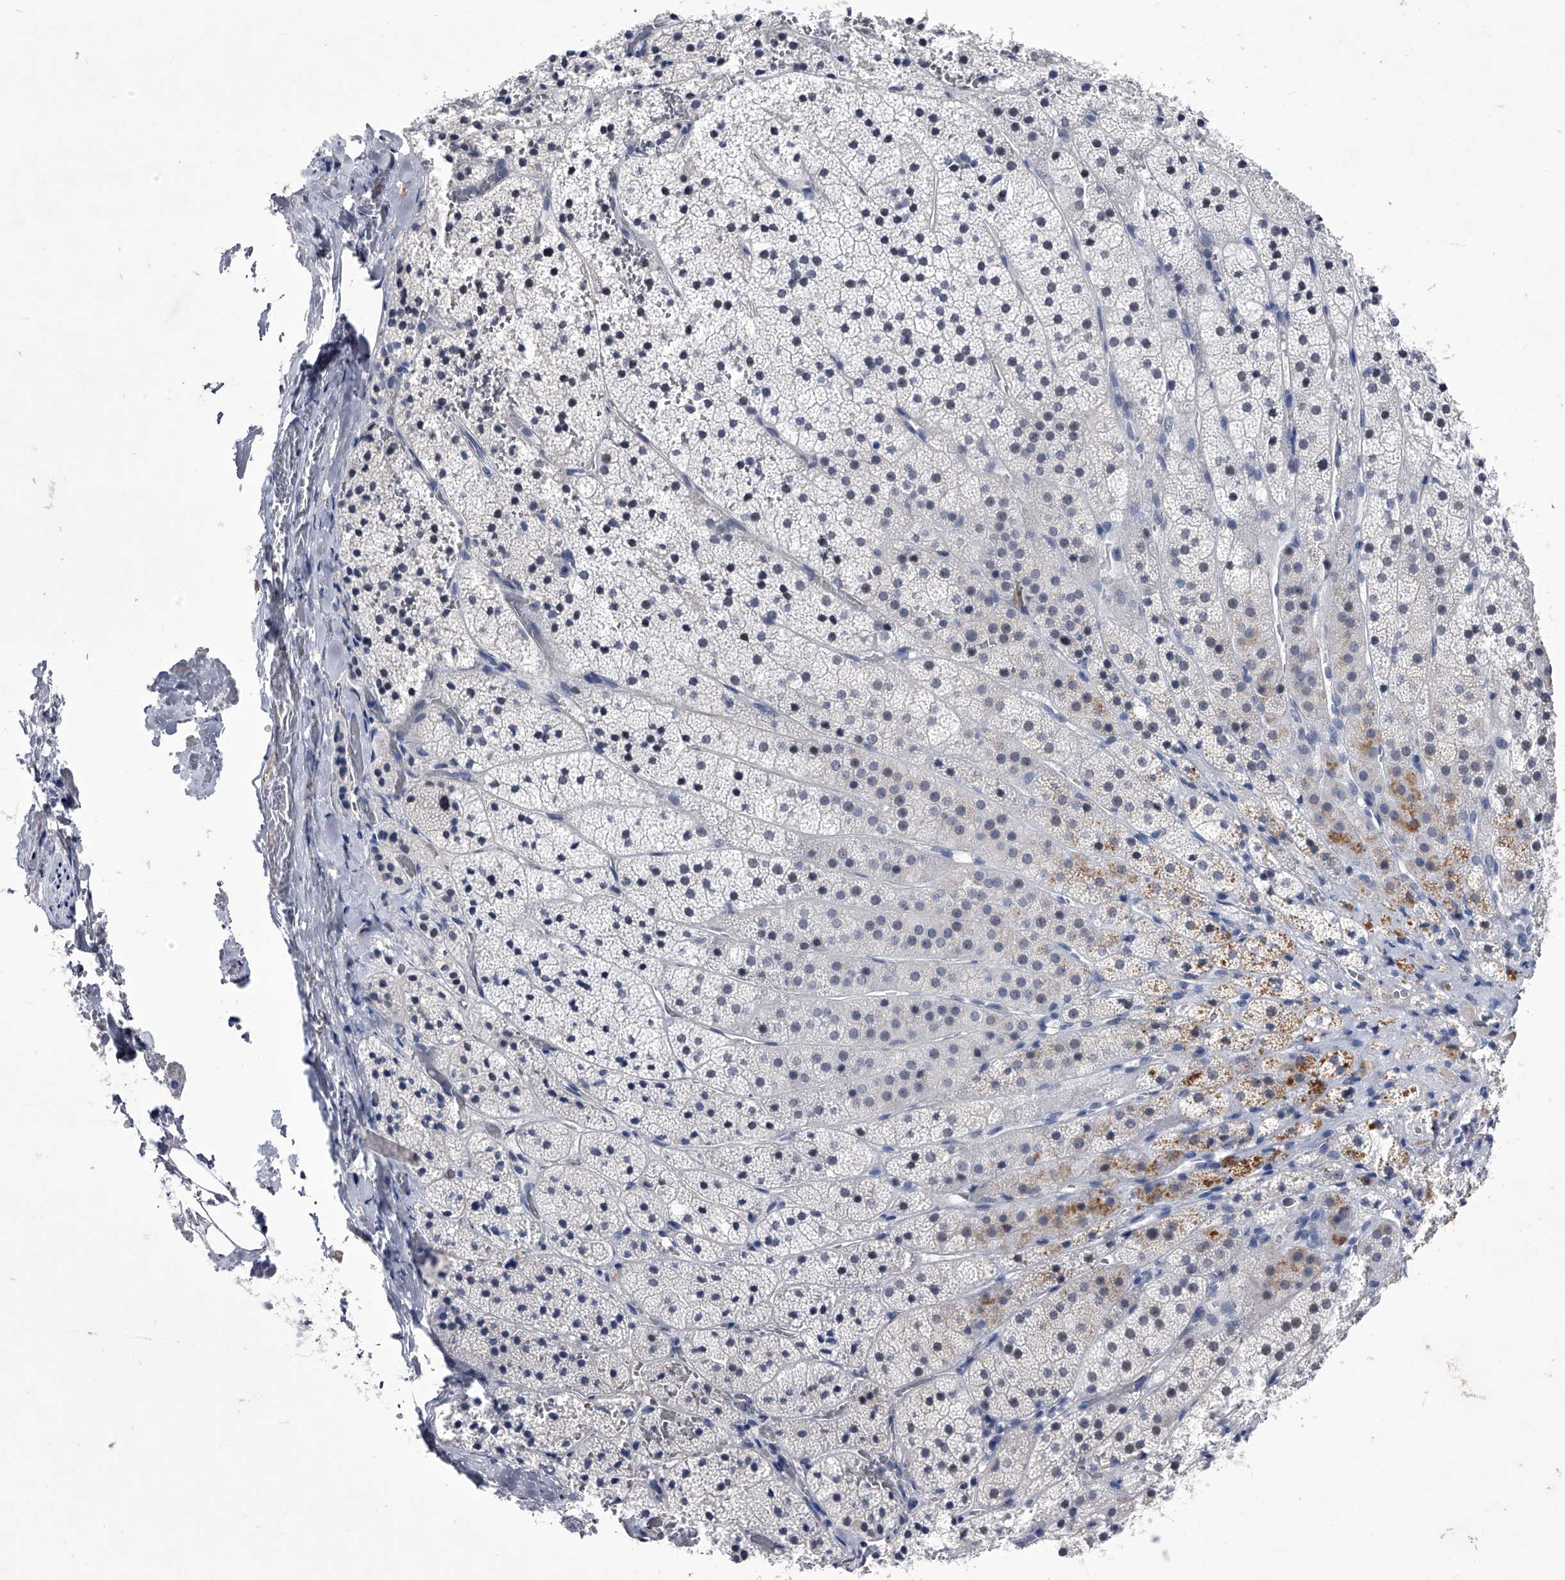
{"staining": {"intensity": "moderate", "quantity": "<25%", "location": "cytoplasmic/membranous"}, "tissue": "adrenal gland", "cell_type": "Glandular cells", "image_type": "normal", "snomed": [{"axis": "morphology", "description": "Normal tissue, NOS"}, {"axis": "topography", "description": "Adrenal gland"}], "caption": "This image demonstrates immunohistochemistry (IHC) staining of normal adrenal gland, with low moderate cytoplasmic/membranous expression in approximately <25% of glandular cells.", "gene": "CRISP2", "patient": {"sex": "female", "age": 44}}